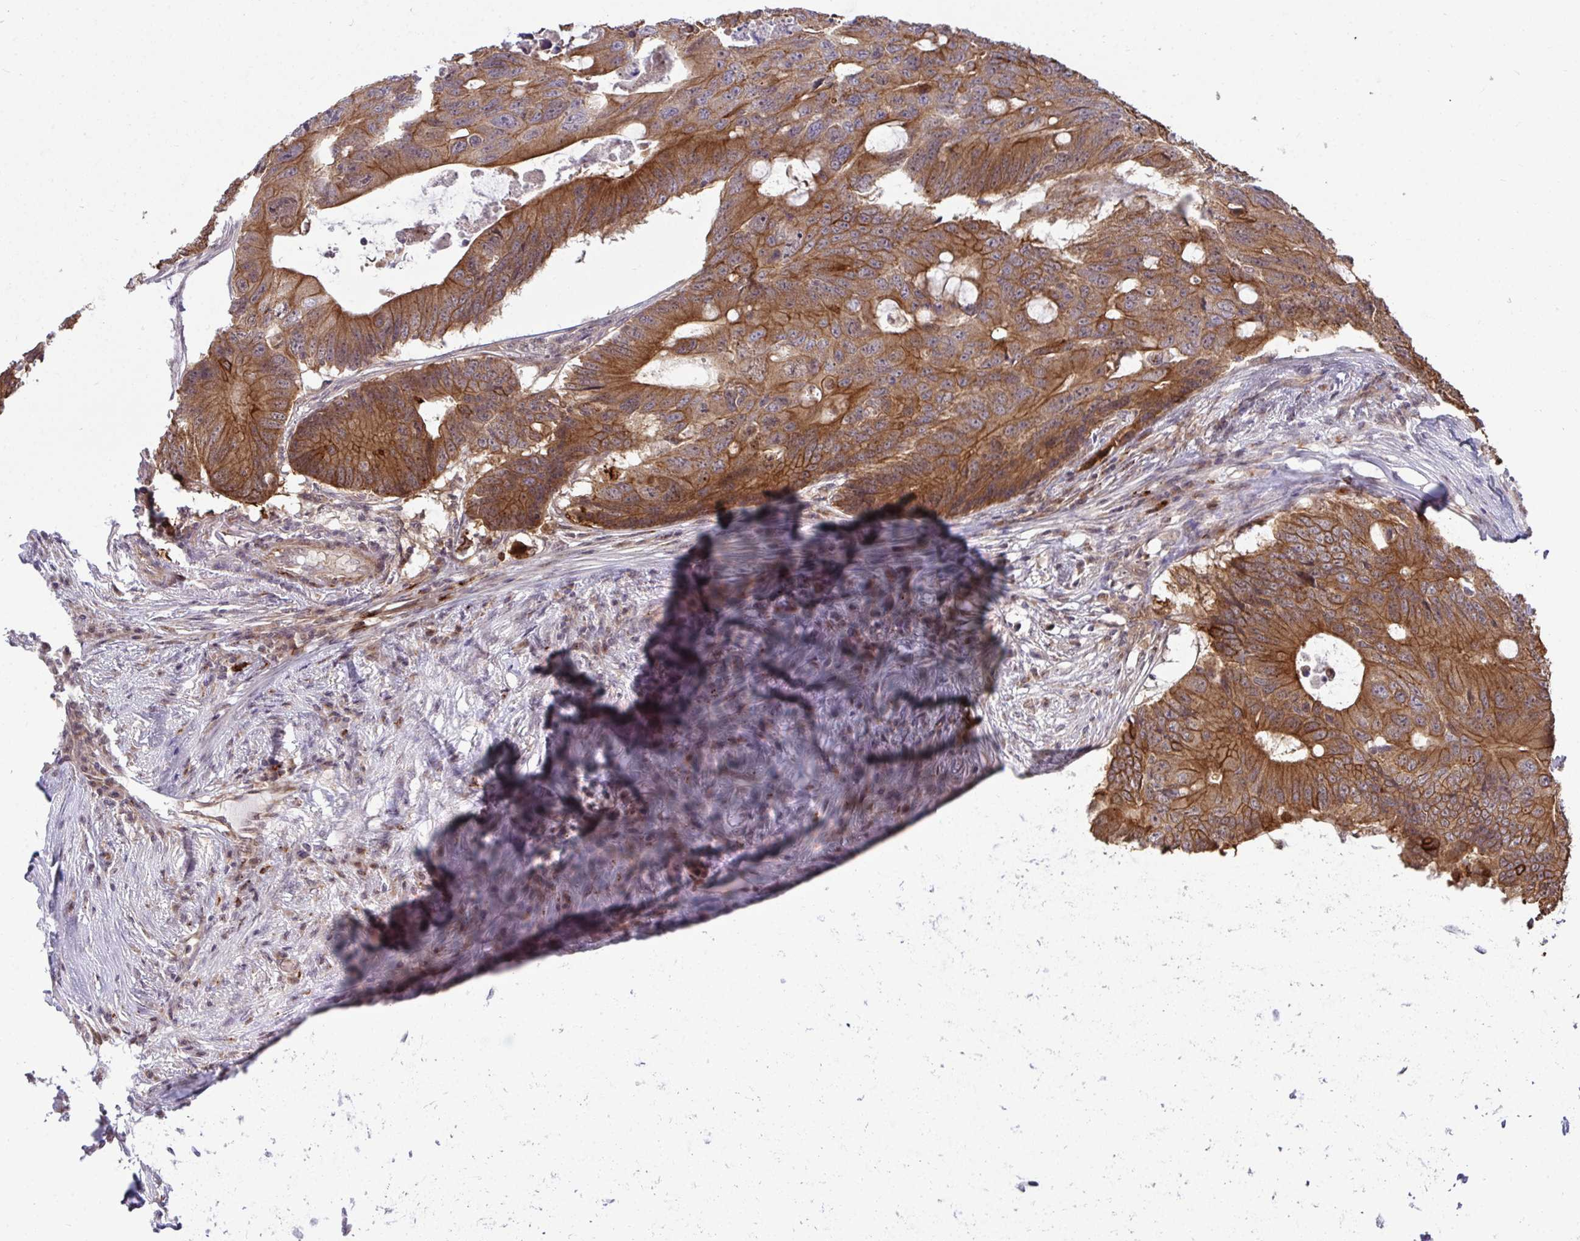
{"staining": {"intensity": "strong", "quantity": ">75%", "location": "cytoplasmic/membranous"}, "tissue": "colorectal cancer", "cell_type": "Tumor cells", "image_type": "cancer", "snomed": [{"axis": "morphology", "description": "Adenocarcinoma, NOS"}, {"axis": "topography", "description": "Colon"}], "caption": "Colorectal adenocarcinoma tissue demonstrates strong cytoplasmic/membranous staining in approximately >75% of tumor cells, visualized by immunohistochemistry. The protein is stained brown, and the nuclei are stained in blue (DAB IHC with brightfield microscopy, high magnification).", "gene": "TRIM44", "patient": {"sex": "male", "age": 71}}